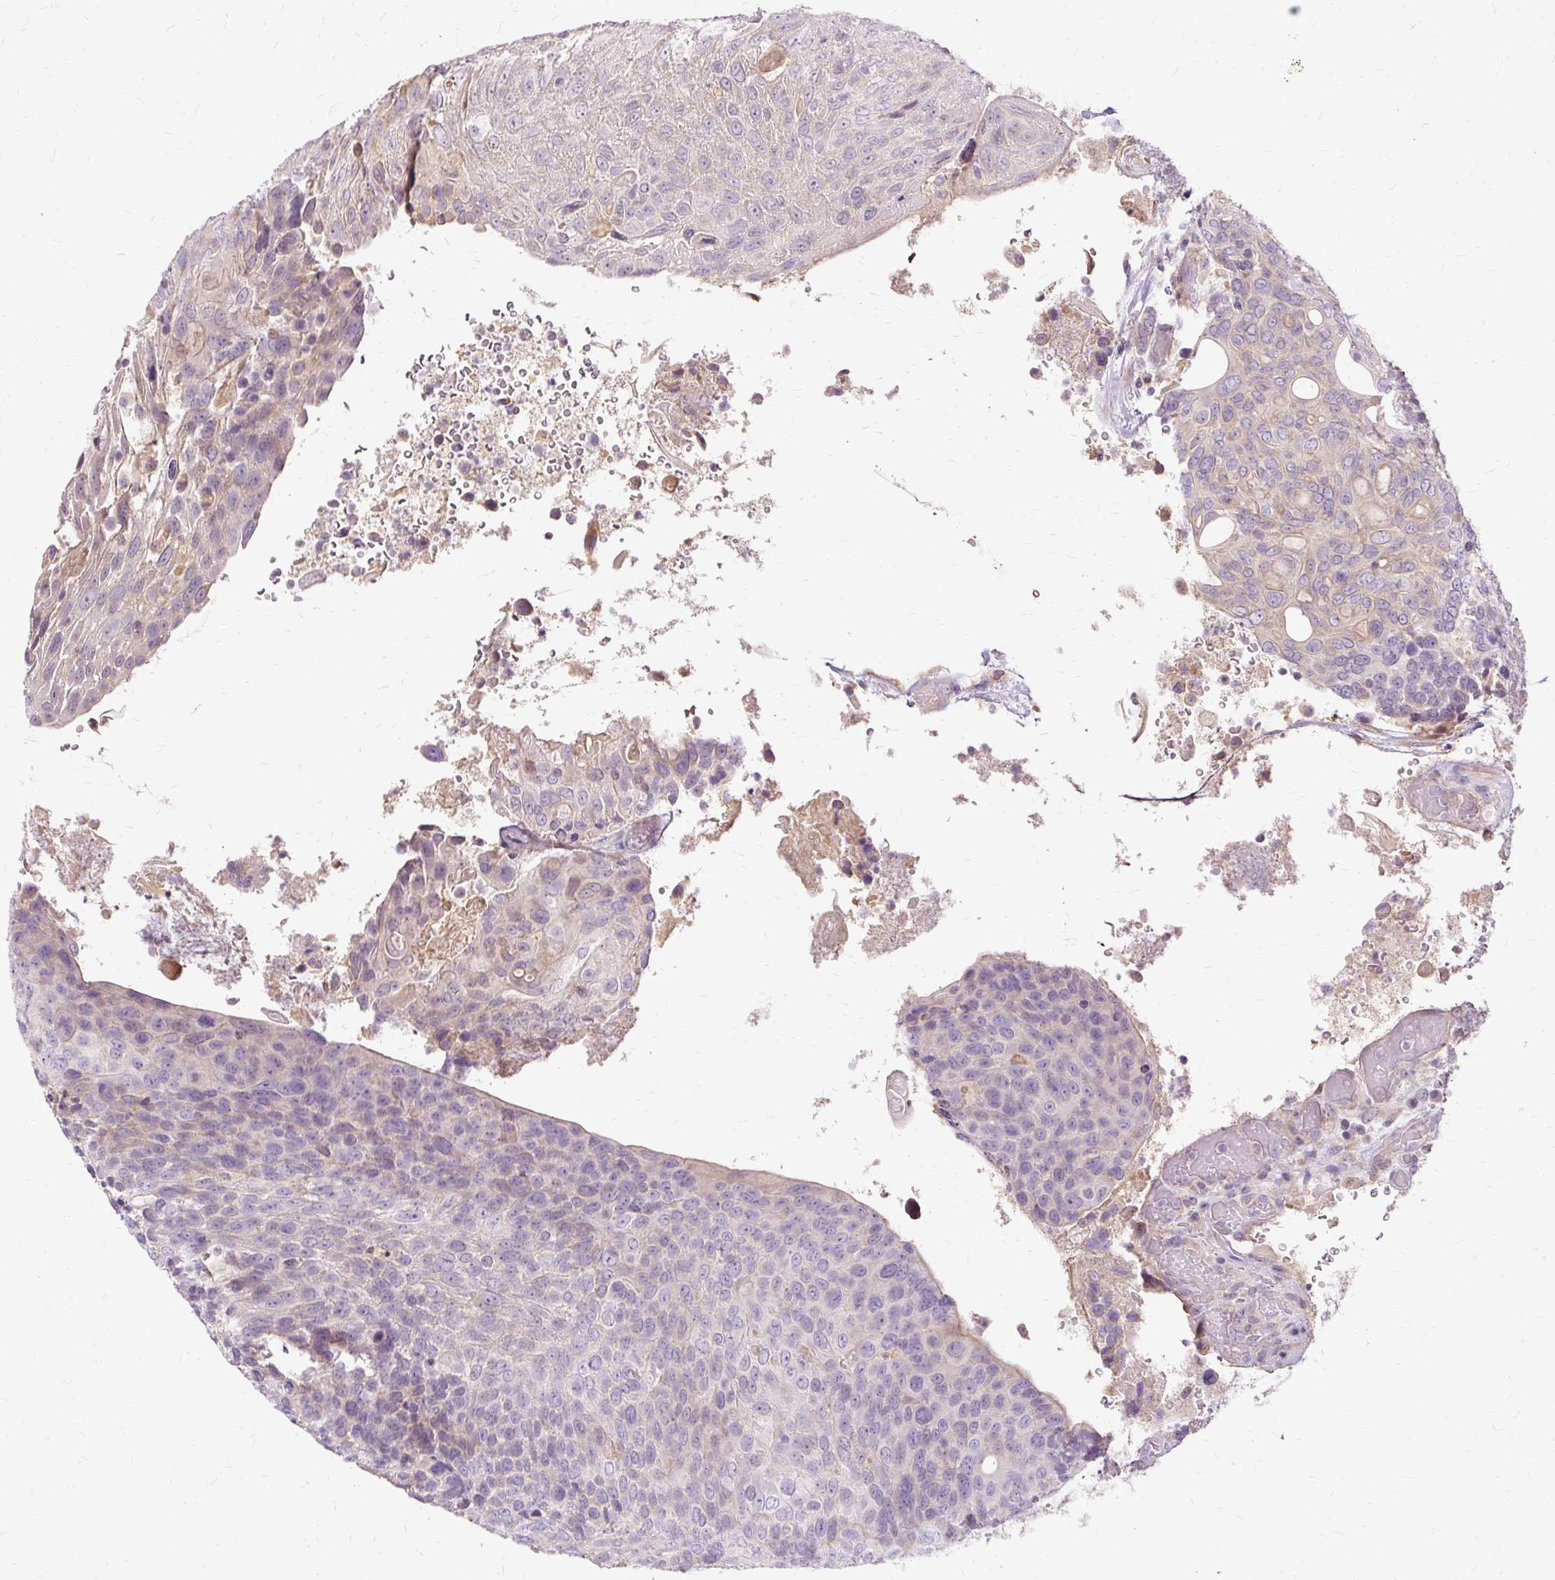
{"staining": {"intensity": "negative", "quantity": "none", "location": "none"}, "tissue": "urothelial cancer", "cell_type": "Tumor cells", "image_type": "cancer", "snomed": [{"axis": "morphology", "description": "Urothelial carcinoma, High grade"}, {"axis": "topography", "description": "Urinary bladder"}], "caption": "Immunohistochemistry (IHC) photomicrograph of urothelial carcinoma (high-grade) stained for a protein (brown), which demonstrates no staining in tumor cells.", "gene": "TSPAN8", "patient": {"sex": "female", "age": 70}}